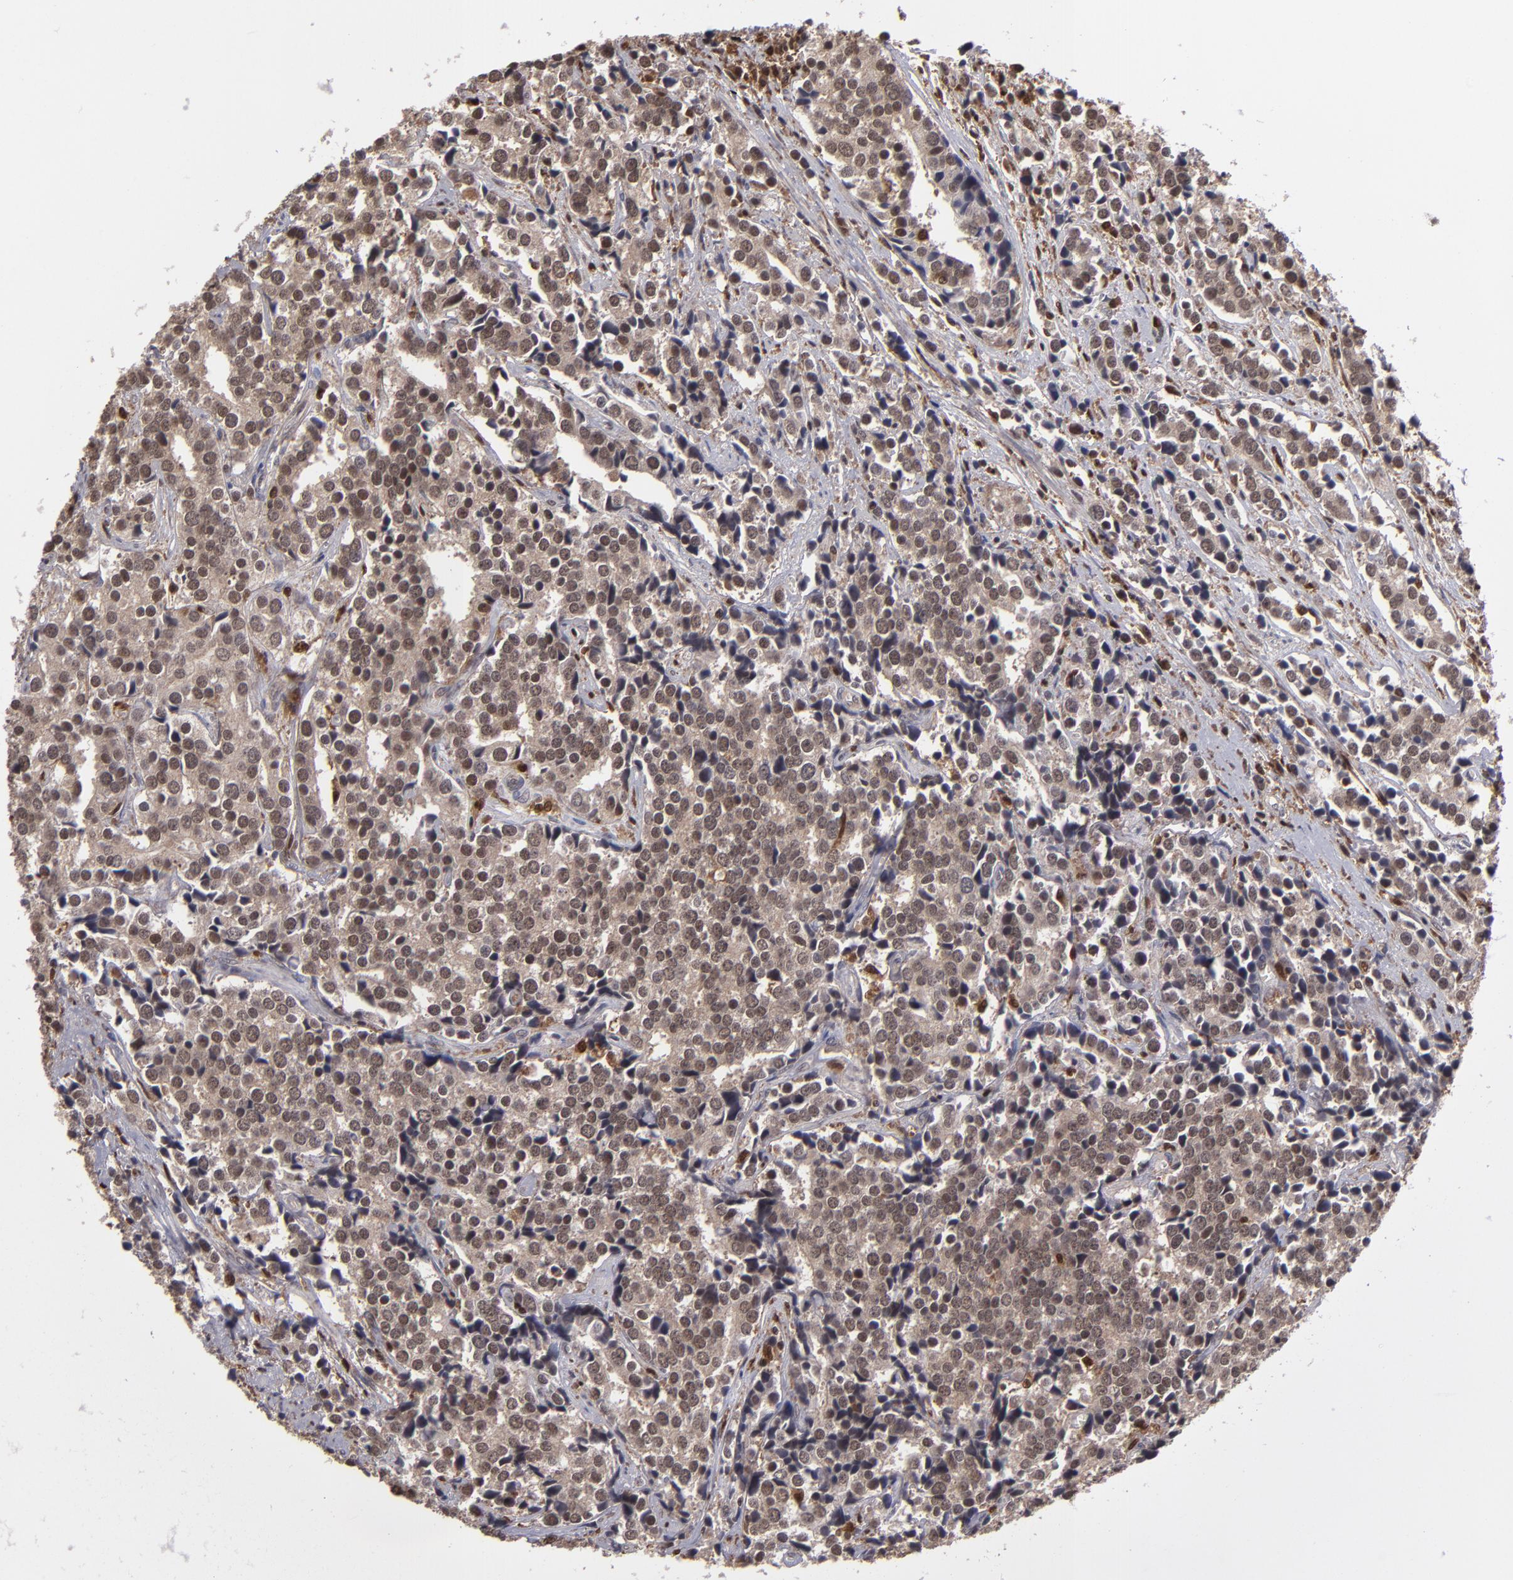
{"staining": {"intensity": "weak", "quantity": ">75%", "location": "cytoplasmic/membranous,nuclear"}, "tissue": "prostate cancer", "cell_type": "Tumor cells", "image_type": "cancer", "snomed": [{"axis": "morphology", "description": "Adenocarcinoma, High grade"}, {"axis": "topography", "description": "Prostate"}], "caption": "Weak cytoplasmic/membranous and nuclear protein staining is present in about >75% of tumor cells in prostate cancer. Nuclei are stained in blue.", "gene": "GRB2", "patient": {"sex": "male", "age": 71}}